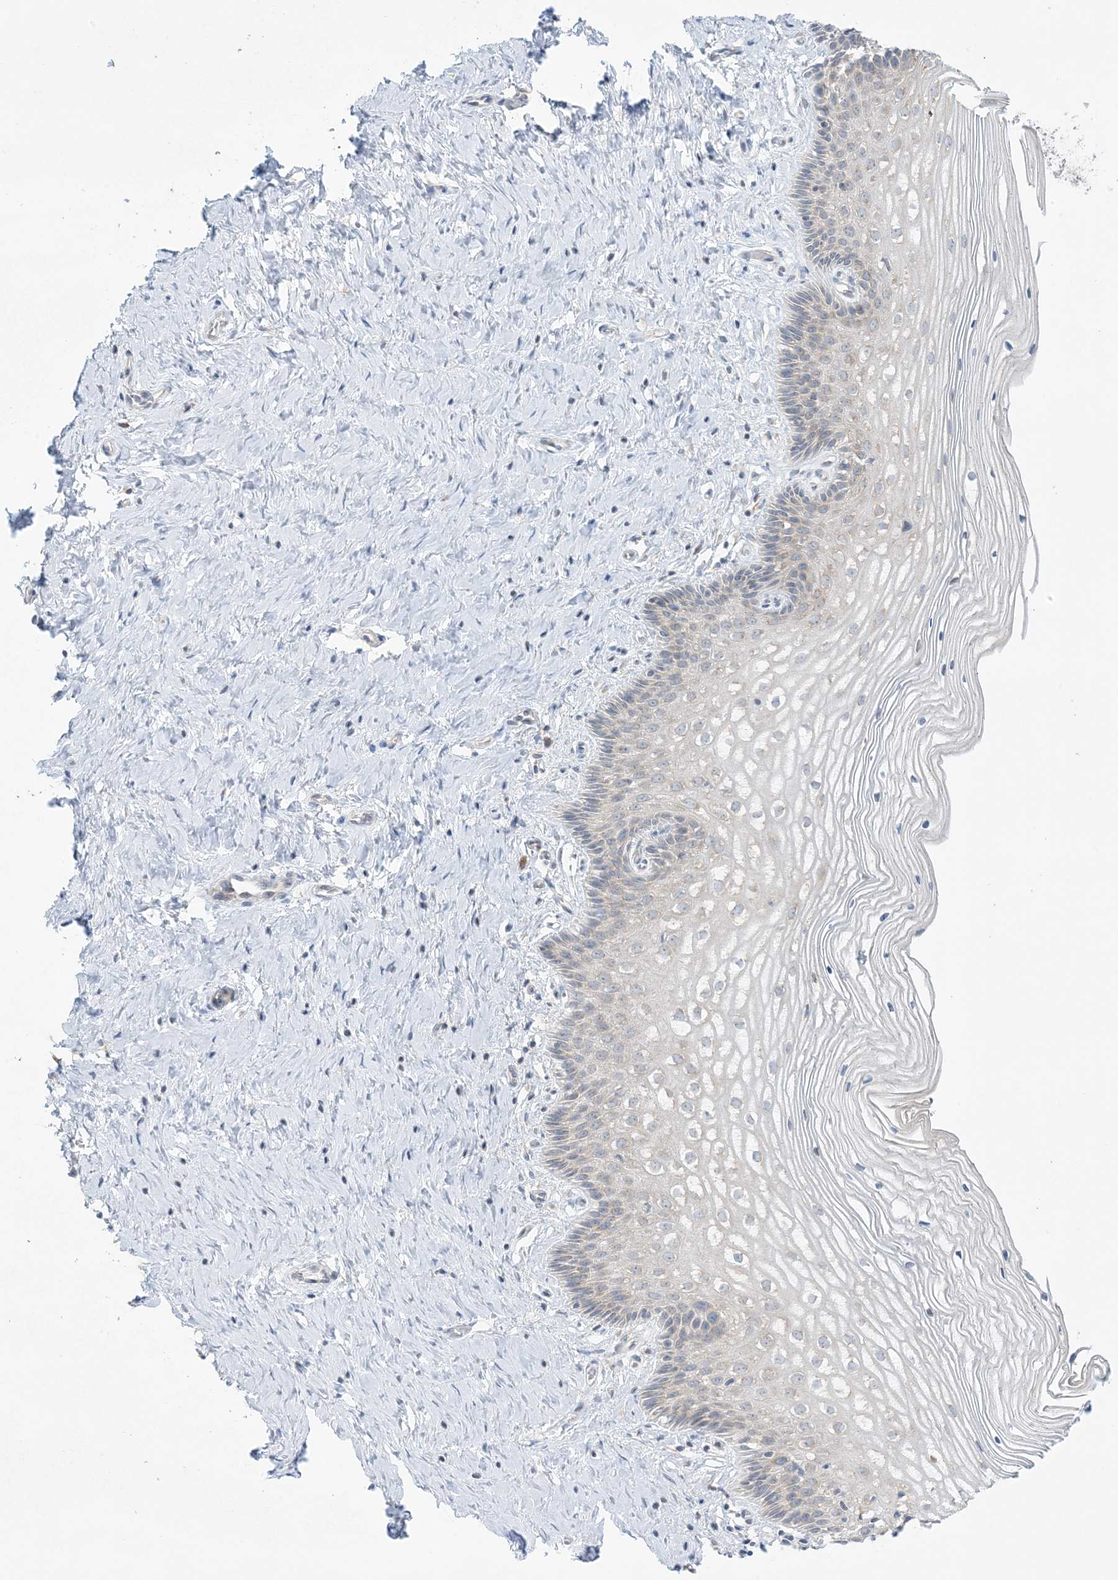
{"staining": {"intensity": "weak", "quantity": "<25%", "location": "cytoplasmic/membranous"}, "tissue": "cervix", "cell_type": "Glandular cells", "image_type": "normal", "snomed": [{"axis": "morphology", "description": "Normal tissue, NOS"}, {"axis": "topography", "description": "Cervix"}], "caption": "Cervix stained for a protein using IHC displays no positivity glandular cells.", "gene": "RPP40", "patient": {"sex": "female", "age": 33}}